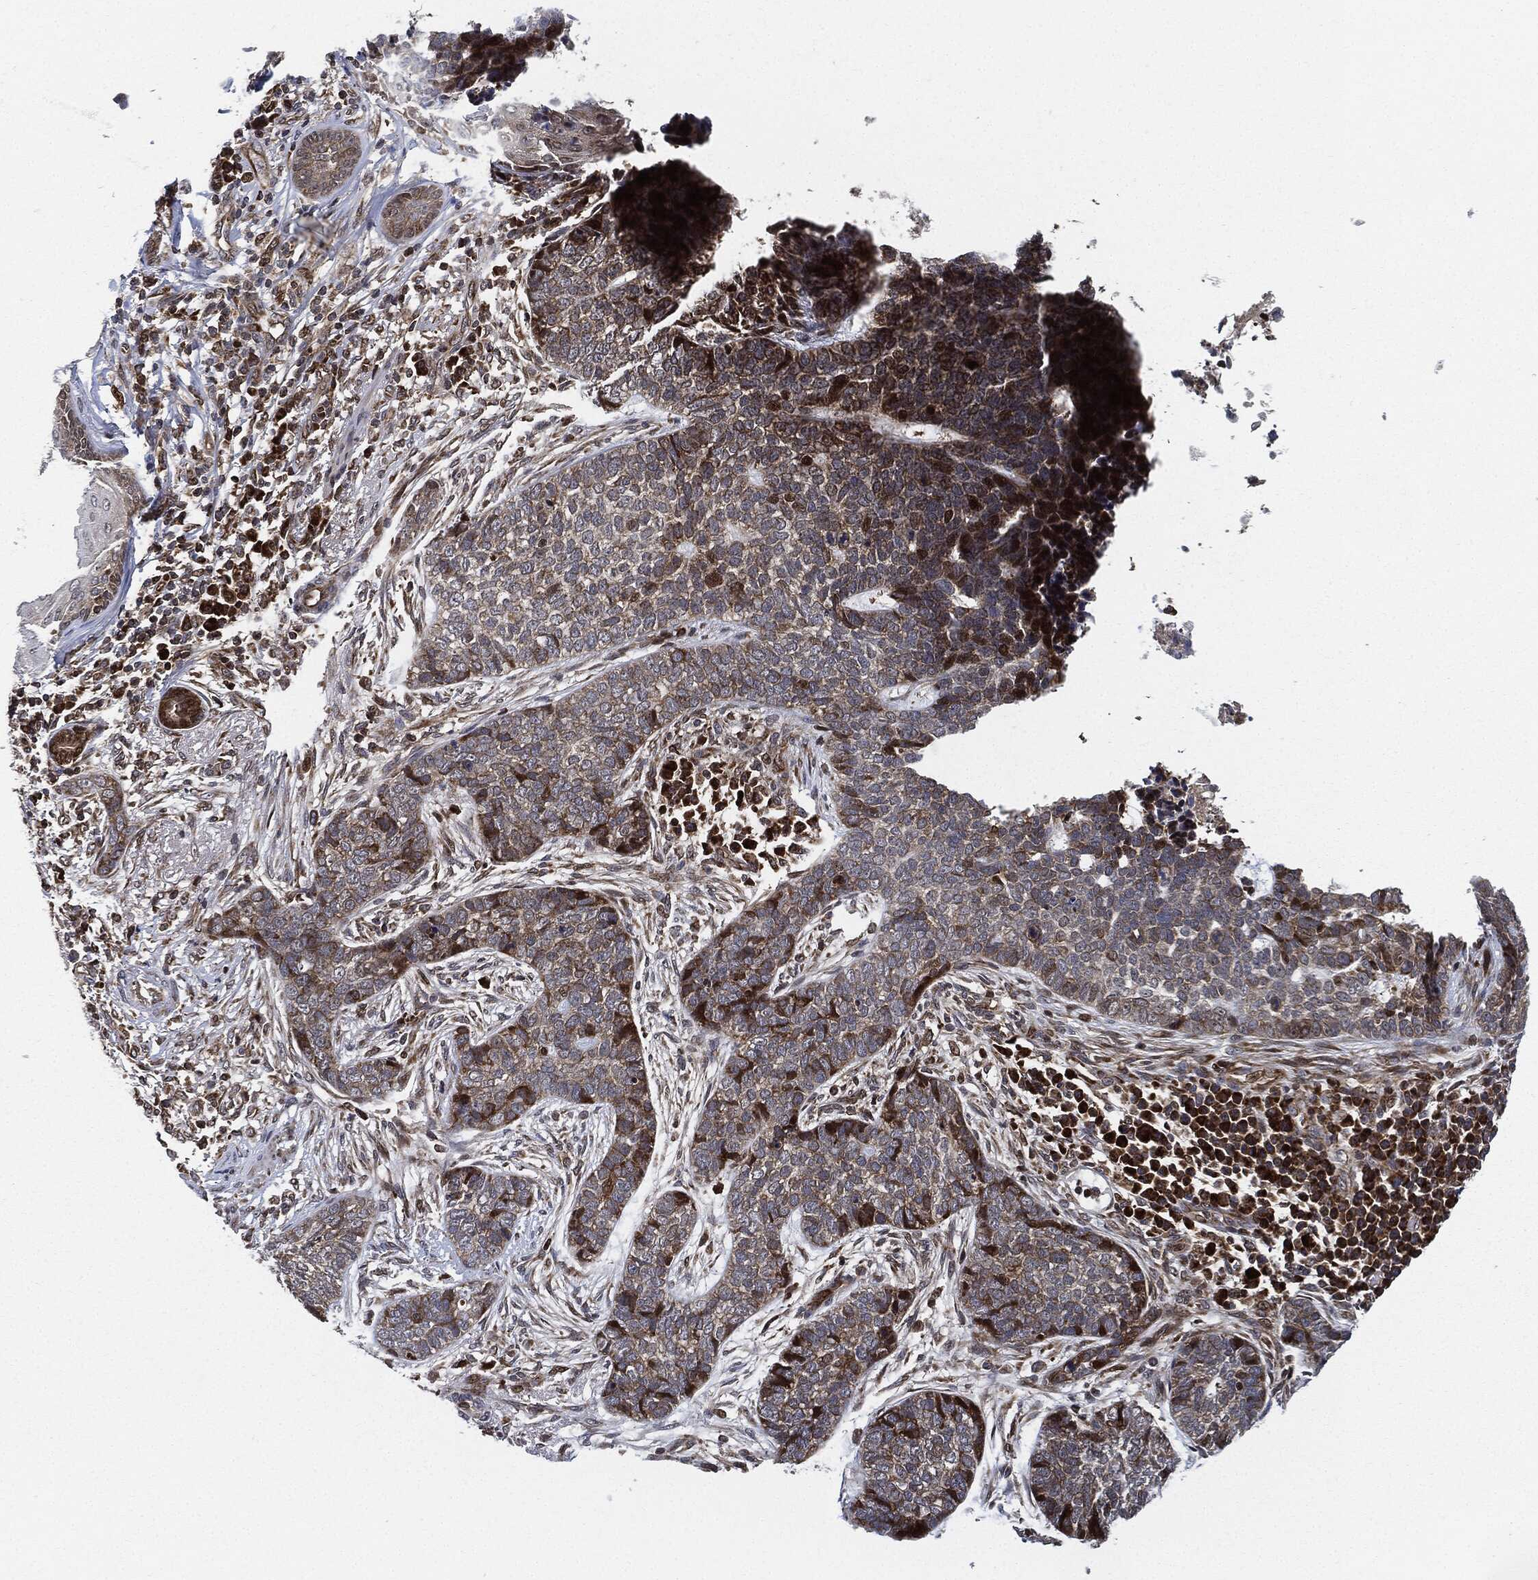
{"staining": {"intensity": "moderate", "quantity": "<25%", "location": "cytoplasmic/membranous"}, "tissue": "skin cancer", "cell_type": "Tumor cells", "image_type": "cancer", "snomed": [{"axis": "morphology", "description": "Squamous cell carcinoma, NOS"}, {"axis": "topography", "description": "Skin"}], "caption": "A low amount of moderate cytoplasmic/membranous staining is present in about <25% of tumor cells in skin cancer tissue.", "gene": "RNASEL", "patient": {"sex": "male", "age": 88}}